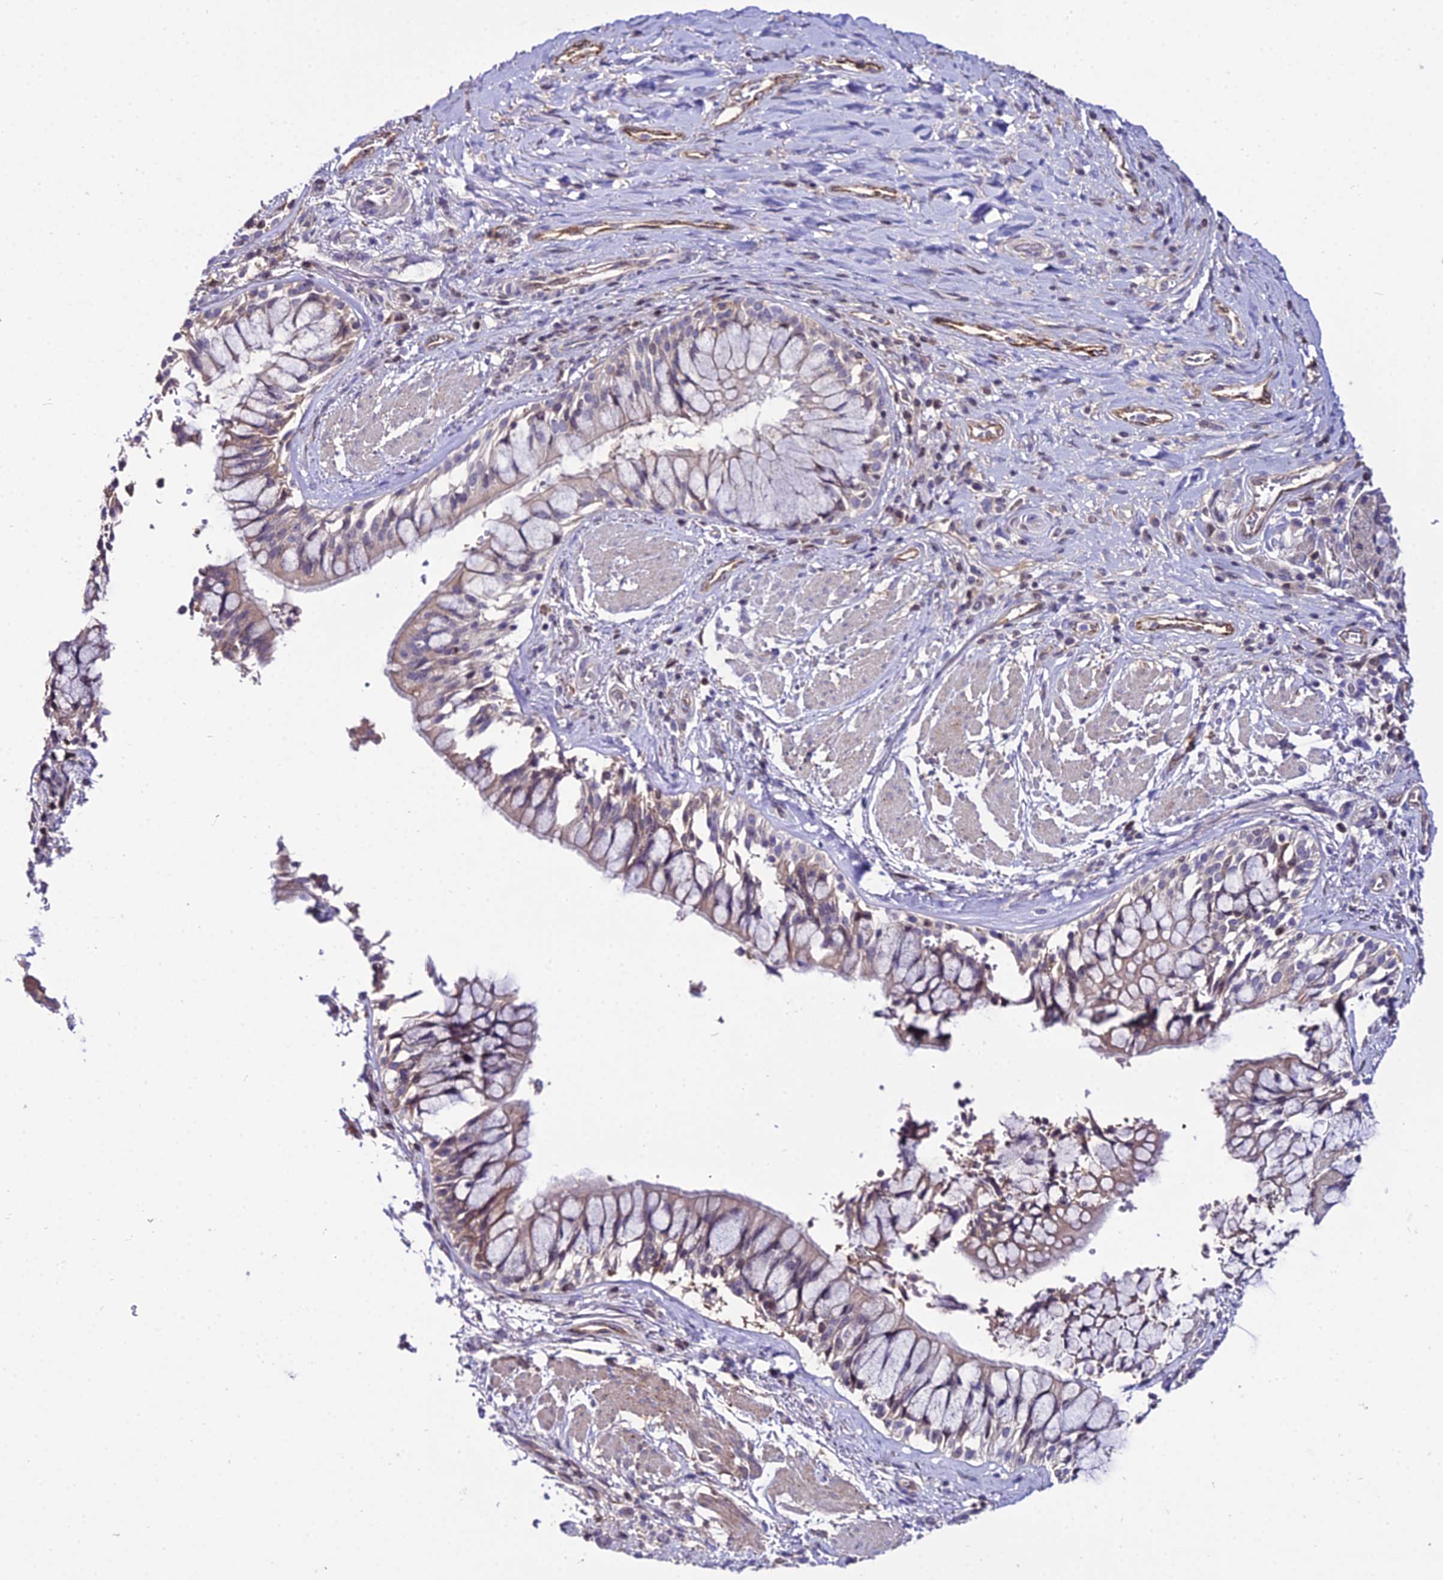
{"staining": {"intensity": "weak", "quantity": "<25%", "location": "cytoplasmic/membranous"}, "tissue": "soft tissue", "cell_type": "Fibroblasts", "image_type": "normal", "snomed": [{"axis": "morphology", "description": "Normal tissue, NOS"}, {"axis": "morphology", "description": "Squamous cell carcinoma, NOS"}, {"axis": "topography", "description": "Bronchus"}, {"axis": "topography", "description": "Lung"}], "caption": "Immunohistochemical staining of unremarkable soft tissue displays no significant expression in fibroblasts. The staining is performed using DAB (3,3'-diaminobenzidine) brown chromogen with nuclei counter-stained in using hematoxylin.", "gene": "SHQ1", "patient": {"sex": "male", "age": 64}}